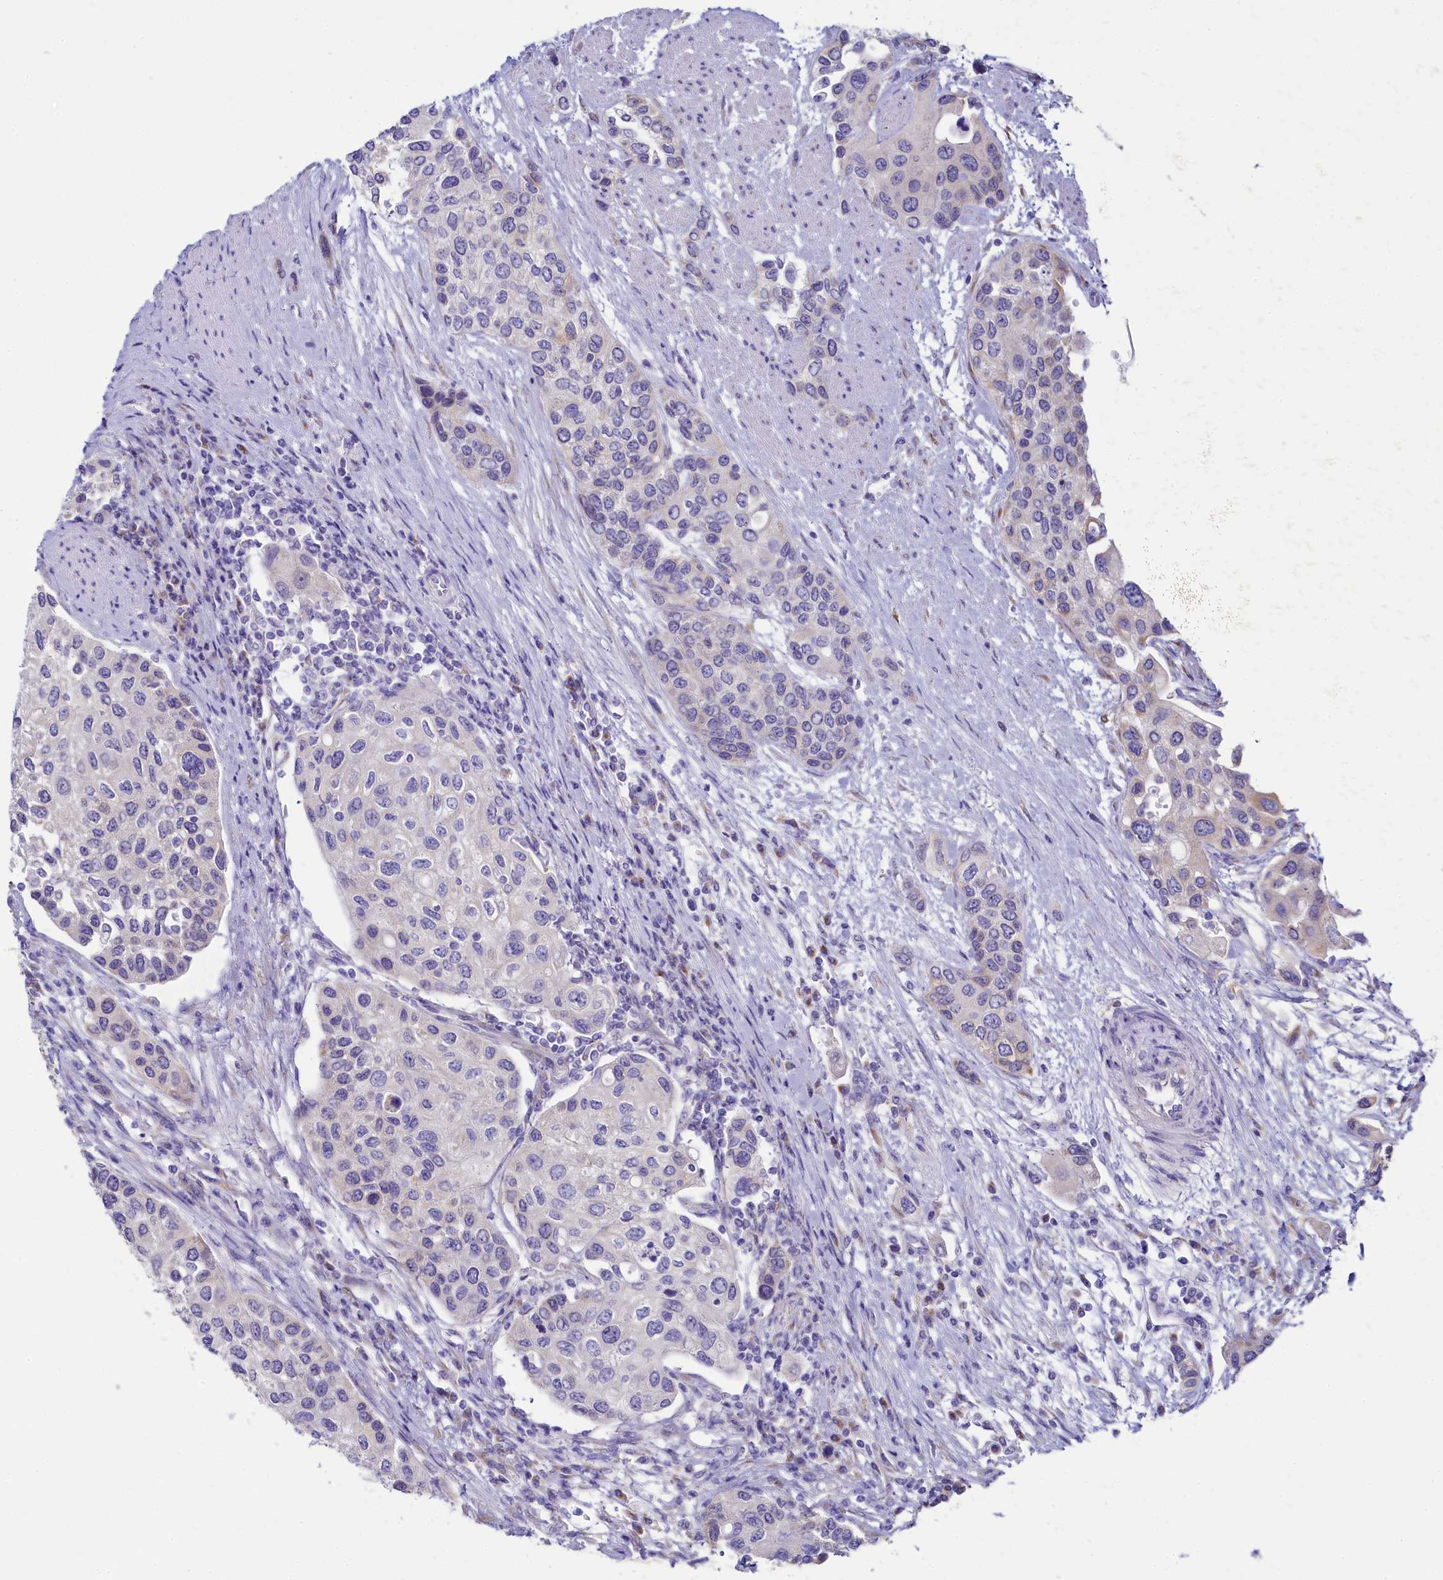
{"staining": {"intensity": "negative", "quantity": "none", "location": "none"}, "tissue": "urothelial cancer", "cell_type": "Tumor cells", "image_type": "cancer", "snomed": [{"axis": "morphology", "description": "Normal tissue, NOS"}, {"axis": "morphology", "description": "Urothelial carcinoma, High grade"}, {"axis": "topography", "description": "Vascular tissue"}, {"axis": "topography", "description": "Urinary bladder"}], "caption": "This is an immunohistochemistry micrograph of human urothelial carcinoma (high-grade). There is no positivity in tumor cells.", "gene": "SKA3", "patient": {"sex": "female", "age": 56}}